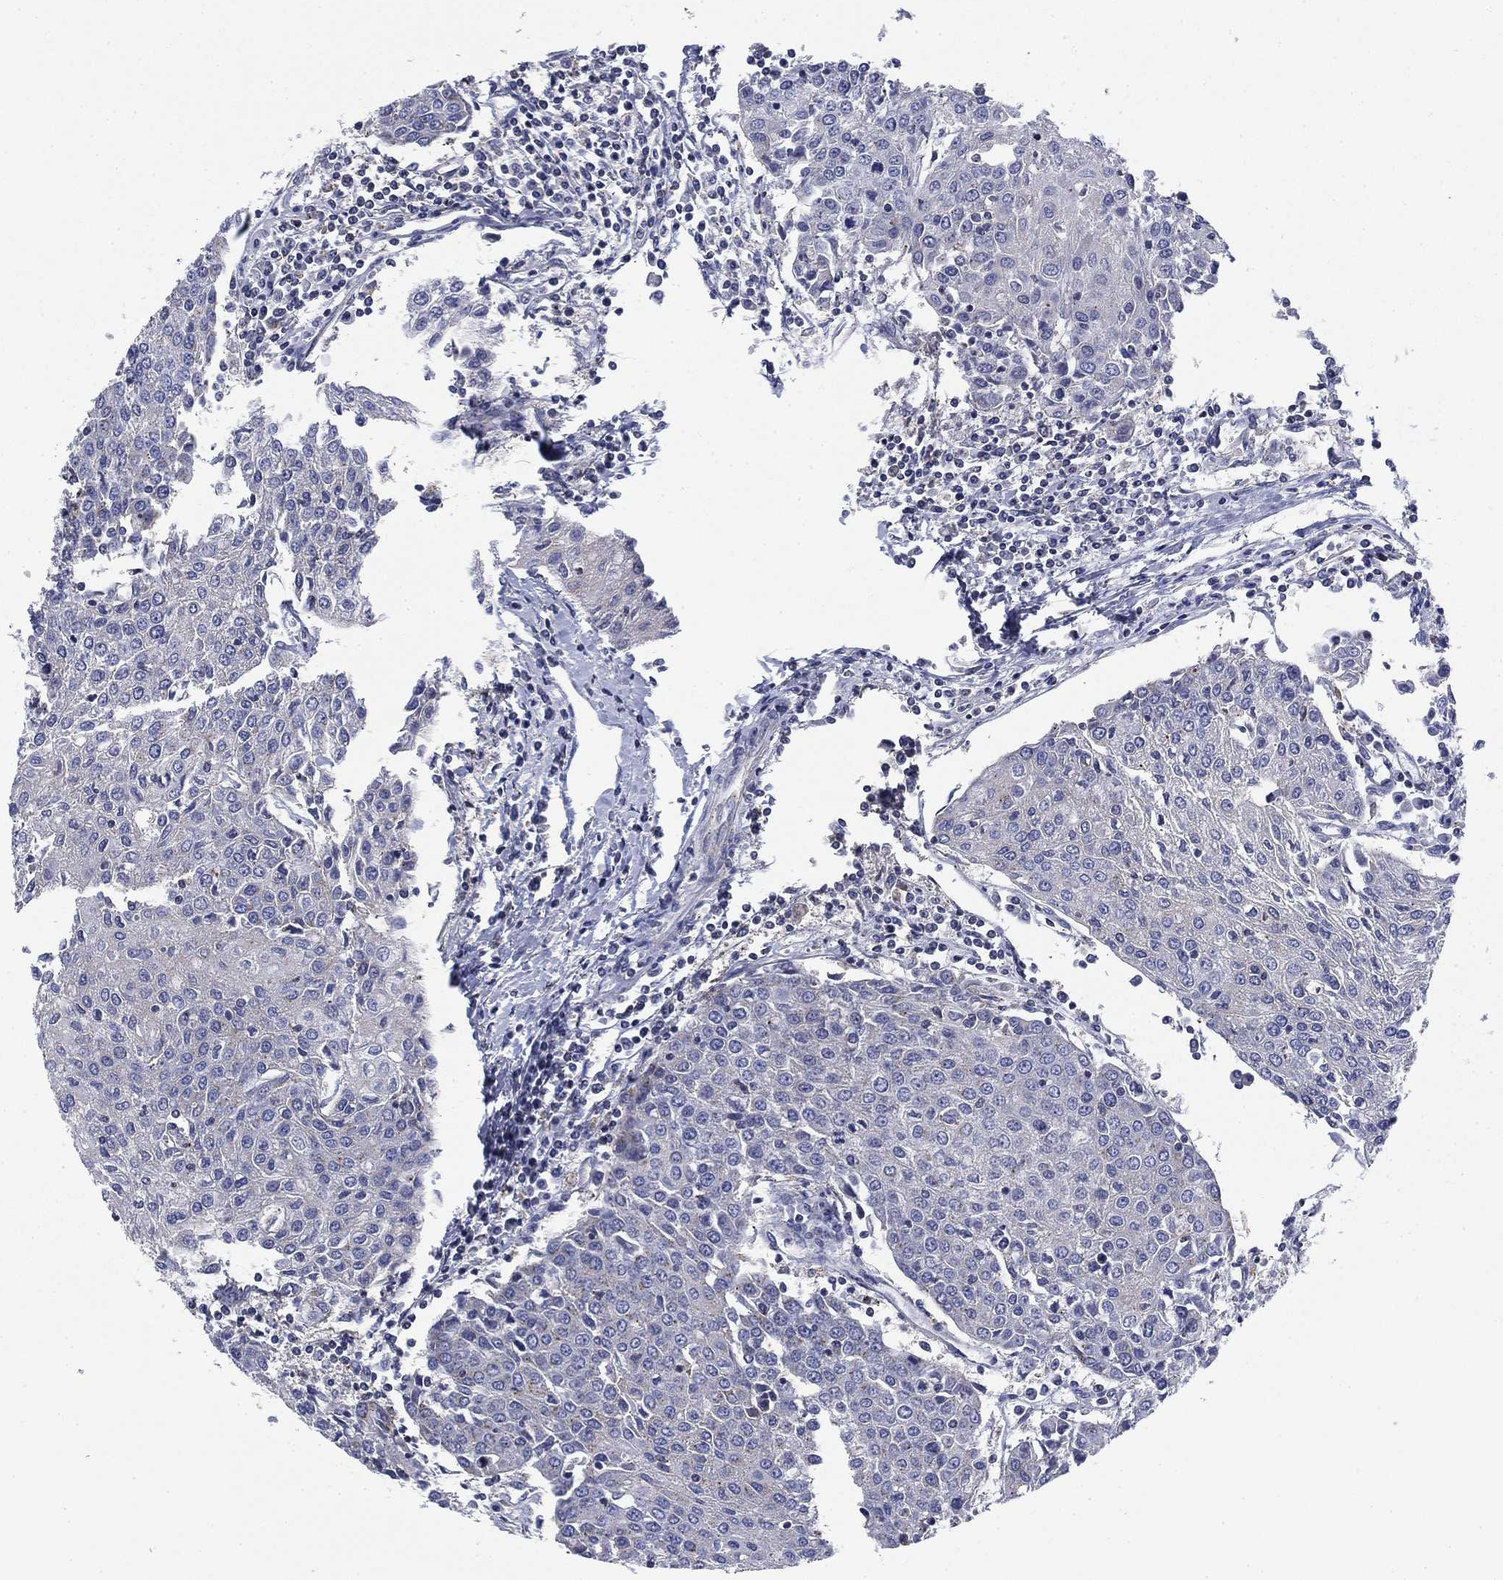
{"staining": {"intensity": "negative", "quantity": "none", "location": "none"}, "tissue": "urothelial cancer", "cell_type": "Tumor cells", "image_type": "cancer", "snomed": [{"axis": "morphology", "description": "Urothelial carcinoma, High grade"}, {"axis": "topography", "description": "Urinary bladder"}], "caption": "Histopathology image shows no protein expression in tumor cells of urothelial cancer tissue. The staining is performed using DAB (3,3'-diaminobenzidine) brown chromogen with nuclei counter-stained in using hematoxylin.", "gene": "NACAD", "patient": {"sex": "female", "age": 85}}